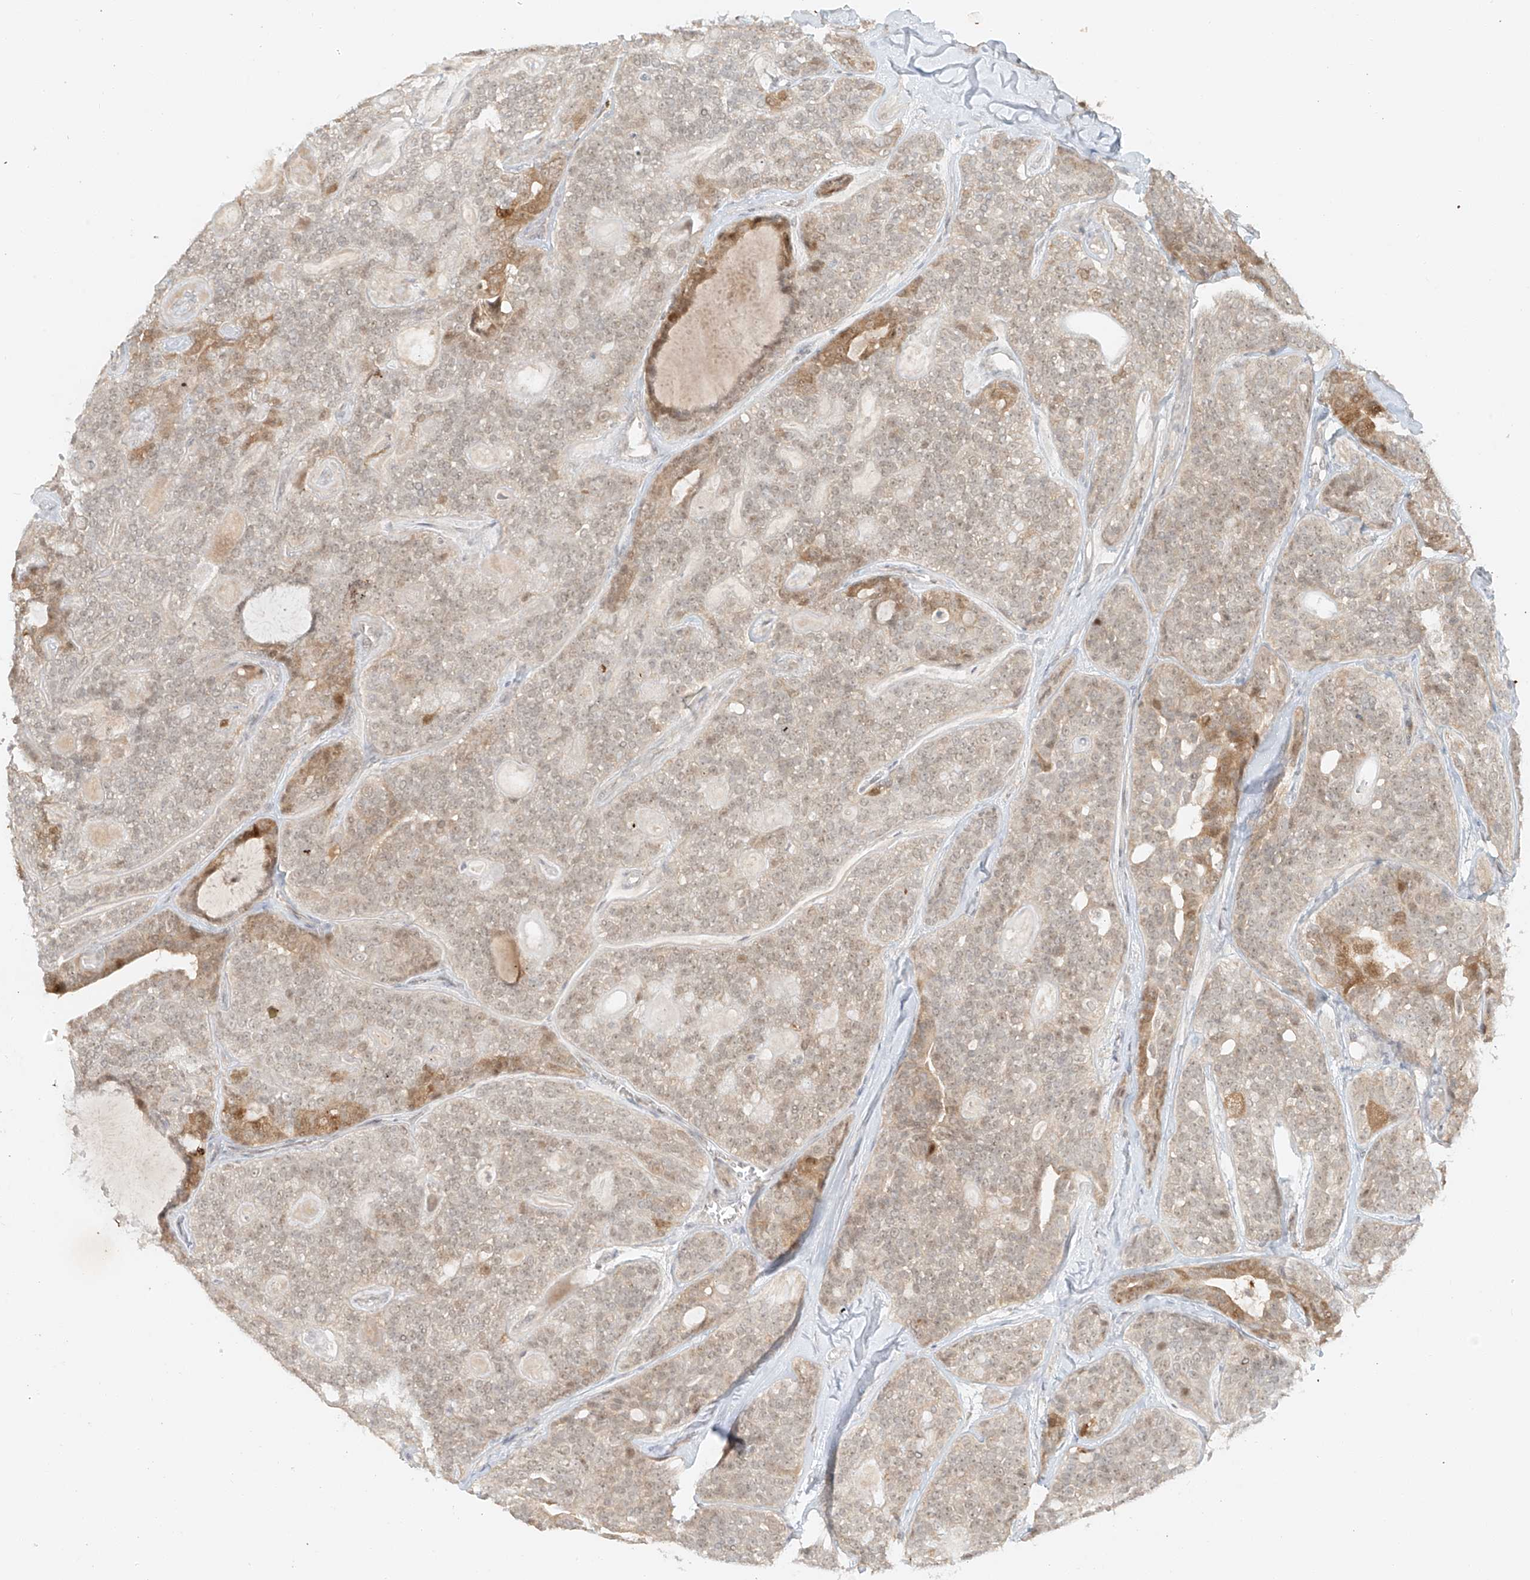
{"staining": {"intensity": "moderate", "quantity": "<25%", "location": "cytoplasmic/membranous,nuclear"}, "tissue": "head and neck cancer", "cell_type": "Tumor cells", "image_type": "cancer", "snomed": [{"axis": "morphology", "description": "Adenocarcinoma, NOS"}, {"axis": "topography", "description": "Head-Neck"}], "caption": "Immunohistochemistry of adenocarcinoma (head and neck) exhibits low levels of moderate cytoplasmic/membranous and nuclear expression in about <25% of tumor cells. (DAB = brown stain, brightfield microscopy at high magnification).", "gene": "MIPEP", "patient": {"sex": "male", "age": 66}}